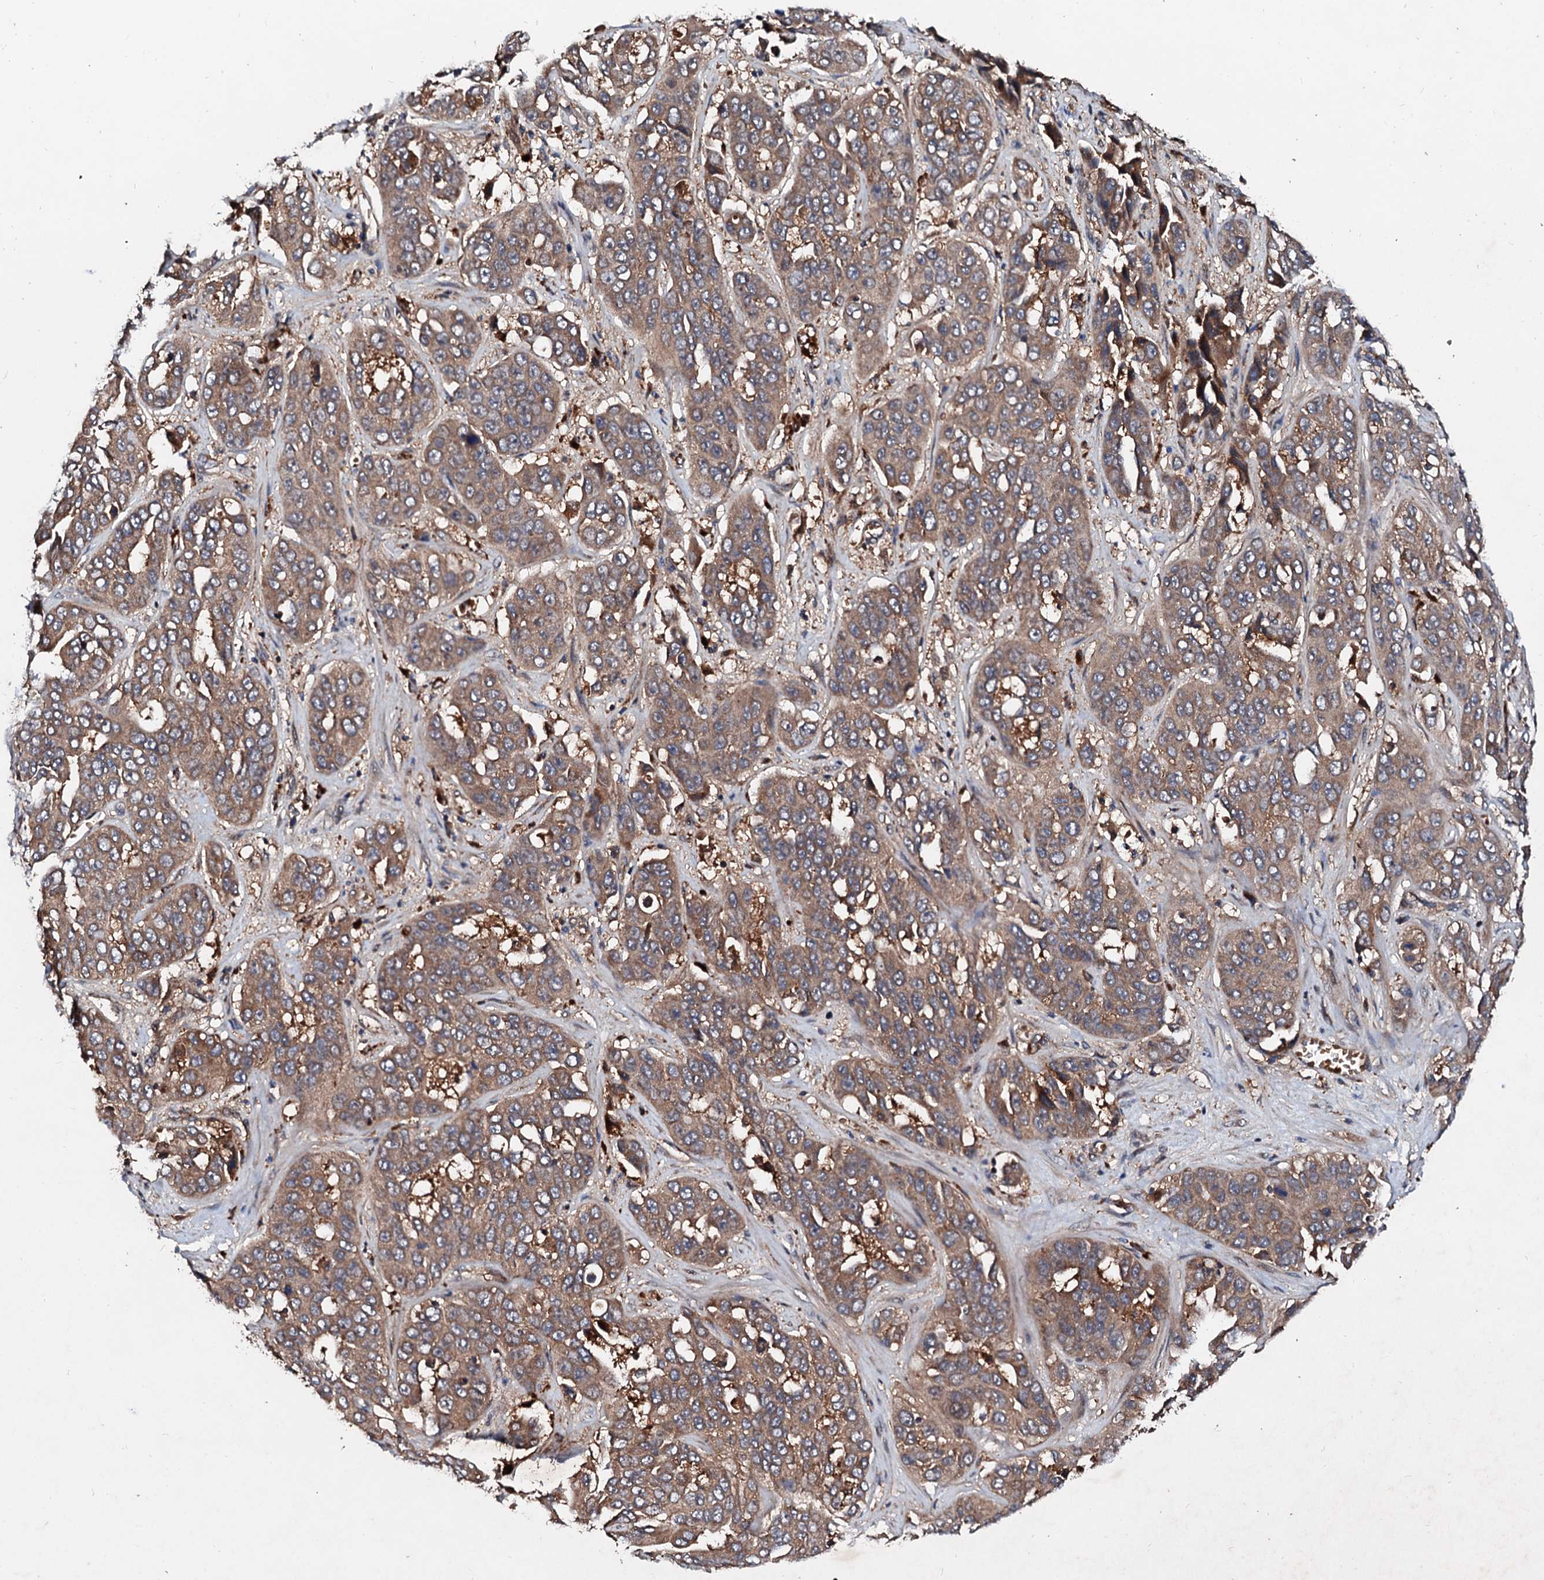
{"staining": {"intensity": "moderate", "quantity": ">75%", "location": "cytoplasmic/membranous"}, "tissue": "liver cancer", "cell_type": "Tumor cells", "image_type": "cancer", "snomed": [{"axis": "morphology", "description": "Cholangiocarcinoma"}, {"axis": "topography", "description": "Liver"}], "caption": "Tumor cells demonstrate medium levels of moderate cytoplasmic/membranous expression in approximately >75% of cells in human liver cholangiocarcinoma.", "gene": "EXTL1", "patient": {"sex": "female", "age": 52}}